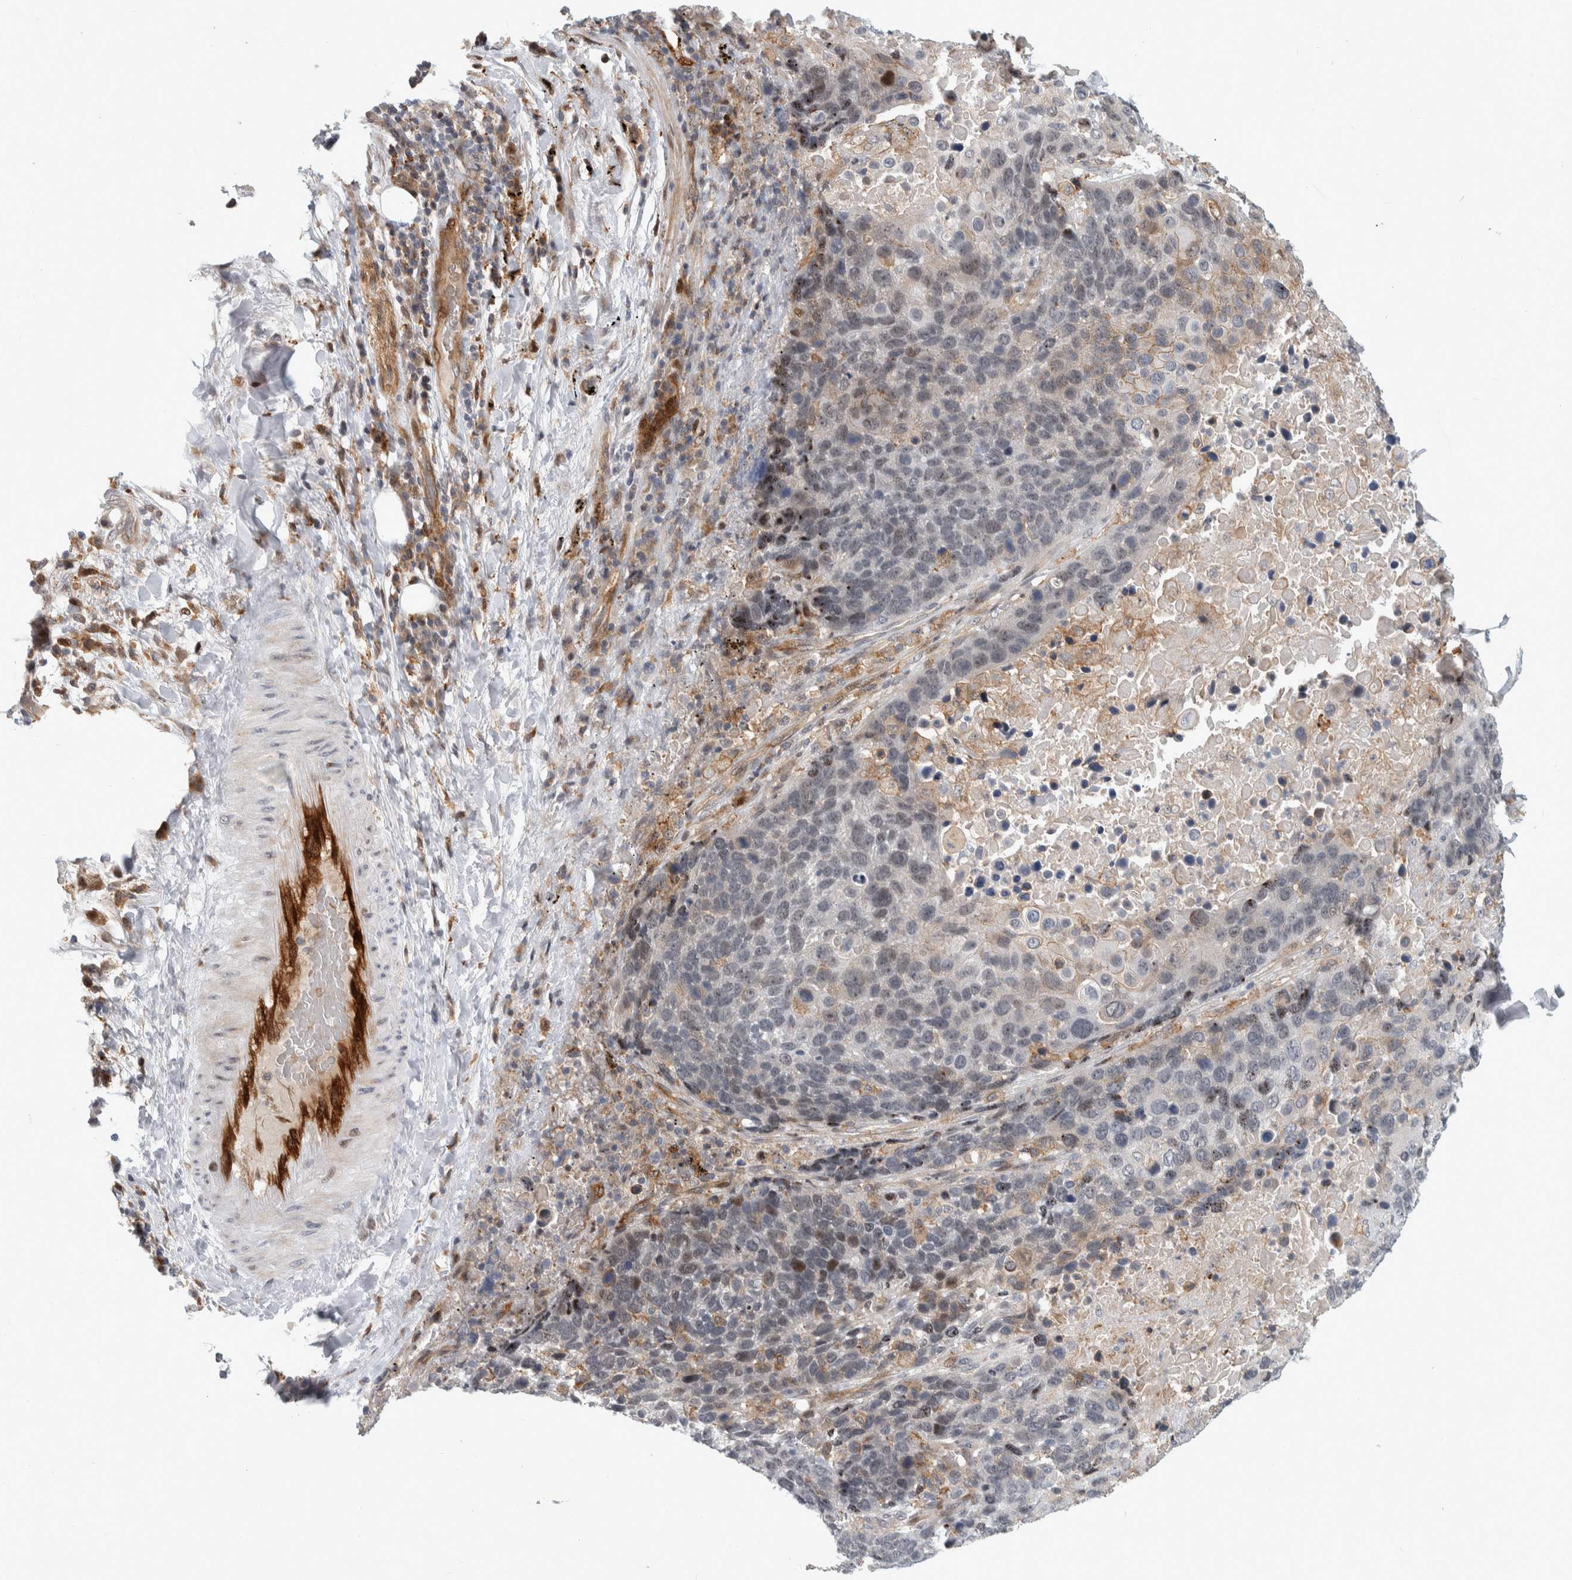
{"staining": {"intensity": "moderate", "quantity": "<25%", "location": "nuclear"}, "tissue": "lung cancer", "cell_type": "Tumor cells", "image_type": "cancer", "snomed": [{"axis": "morphology", "description": "Squamous cell carcinoma, NOS"}, {"axis": "topography", "description": "Lung"}], "caption": "This is a photomicrograph of IHC staining of lung cancer (squamous cell carcinoma), which shows moderate staining in the nuclear of tumor cells.", "gene": "MSL1", "patient": {"sex": "male", "age": 66}}